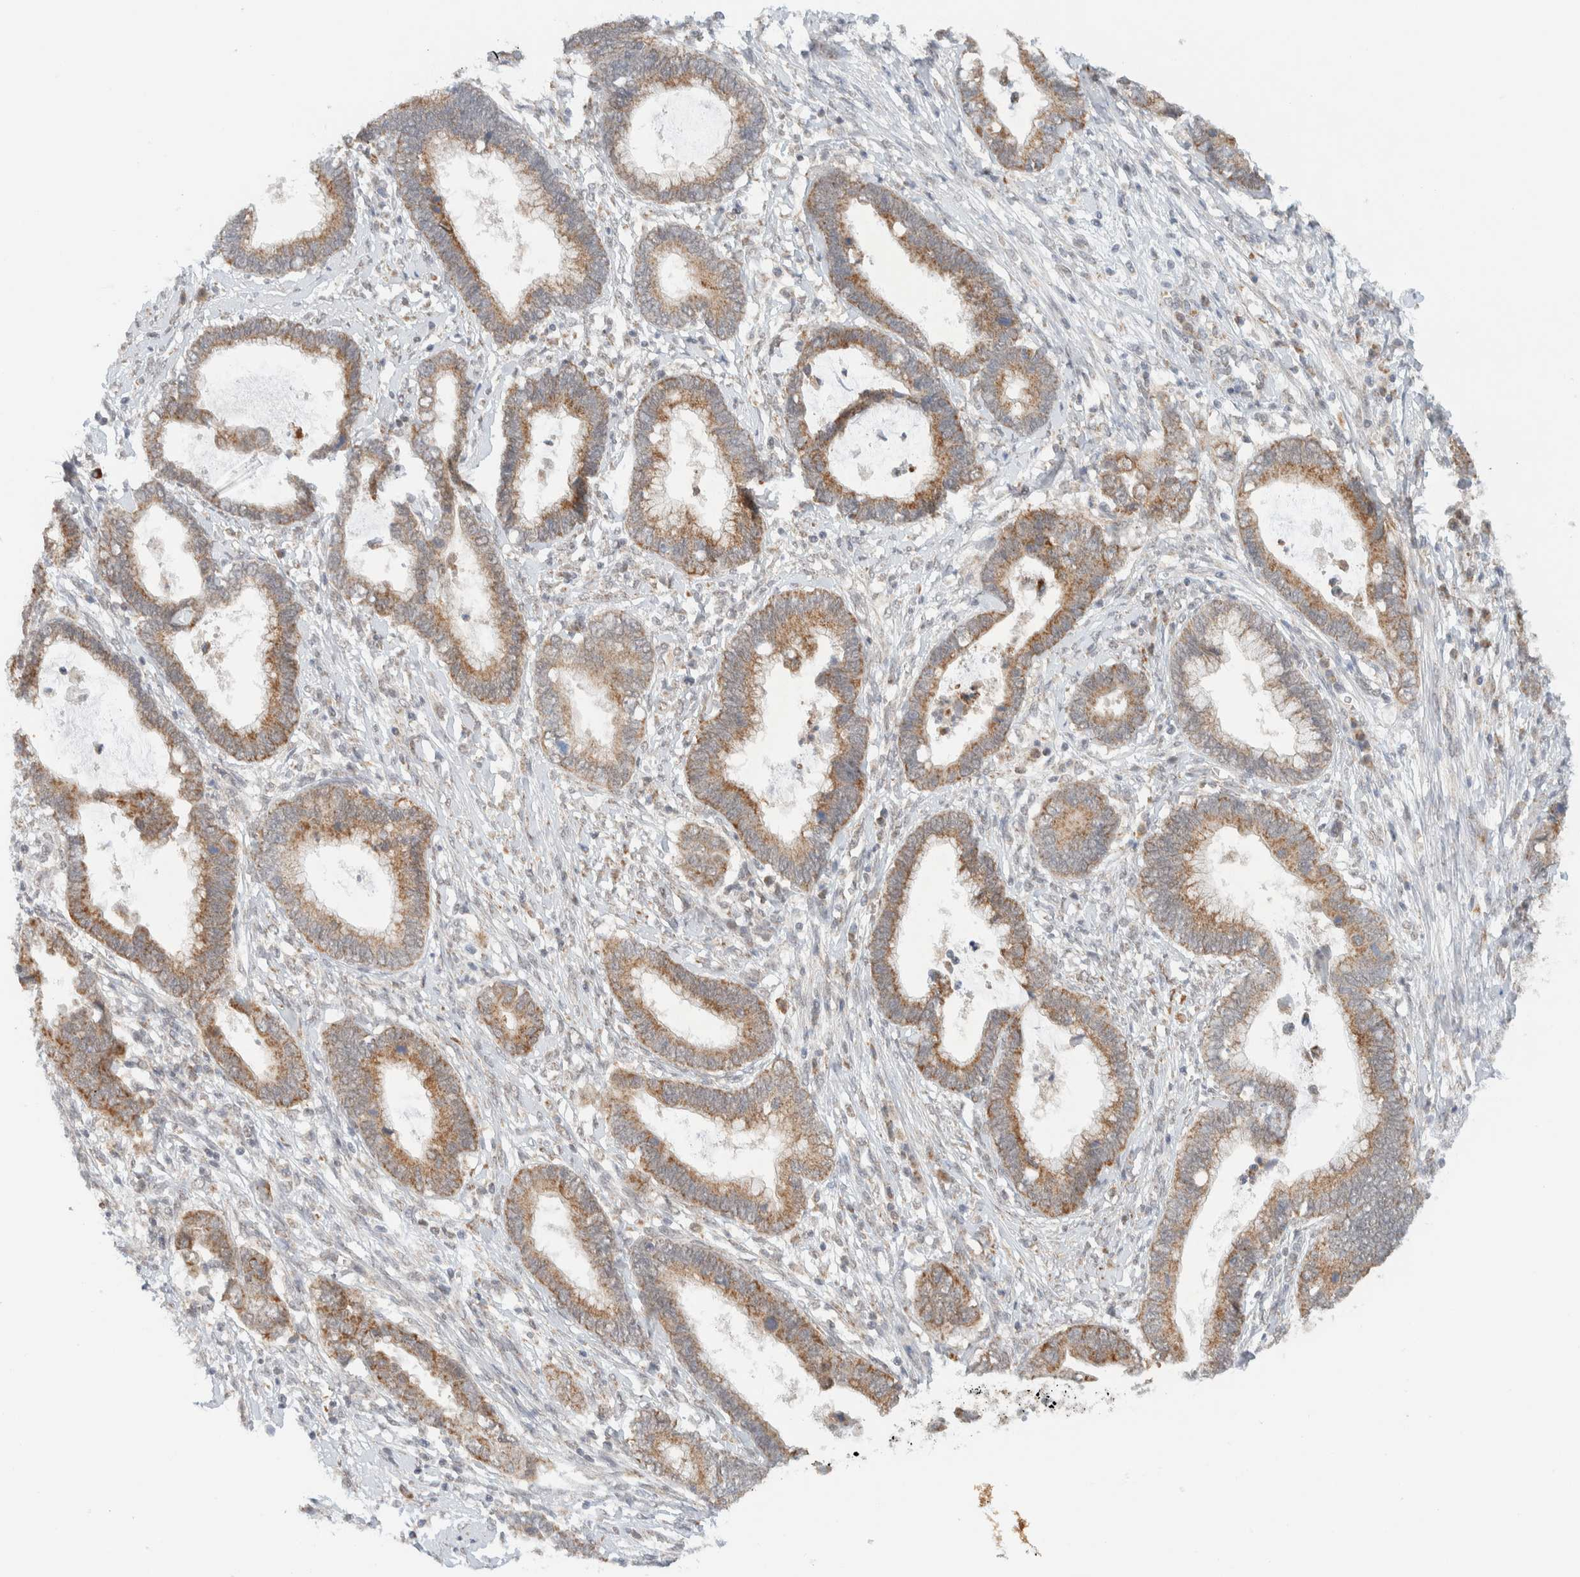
{"staining": {"intensity": "moderate", "quantity": ">75%", "location": "cytoplasmic/membranous"}, "tissue": "cervical cancer", "cell_type": "Tumor cells", "image_type": "cancer", "snomed": [{"axis": "morphology", "description": "Adenocarcinoma, NOS"}, {"axis": "topography", "description": "Cervix"}], "caption": "DAB (3,3'-diaminobenzidine) immunohistochemical staining of human cervical cancer exhibits moderate cytoplasmic/membranous protein positivity in about >75% of tumor cells.", "gene": "MRPL41", "patient": {"sex": "female", "age": 44}}